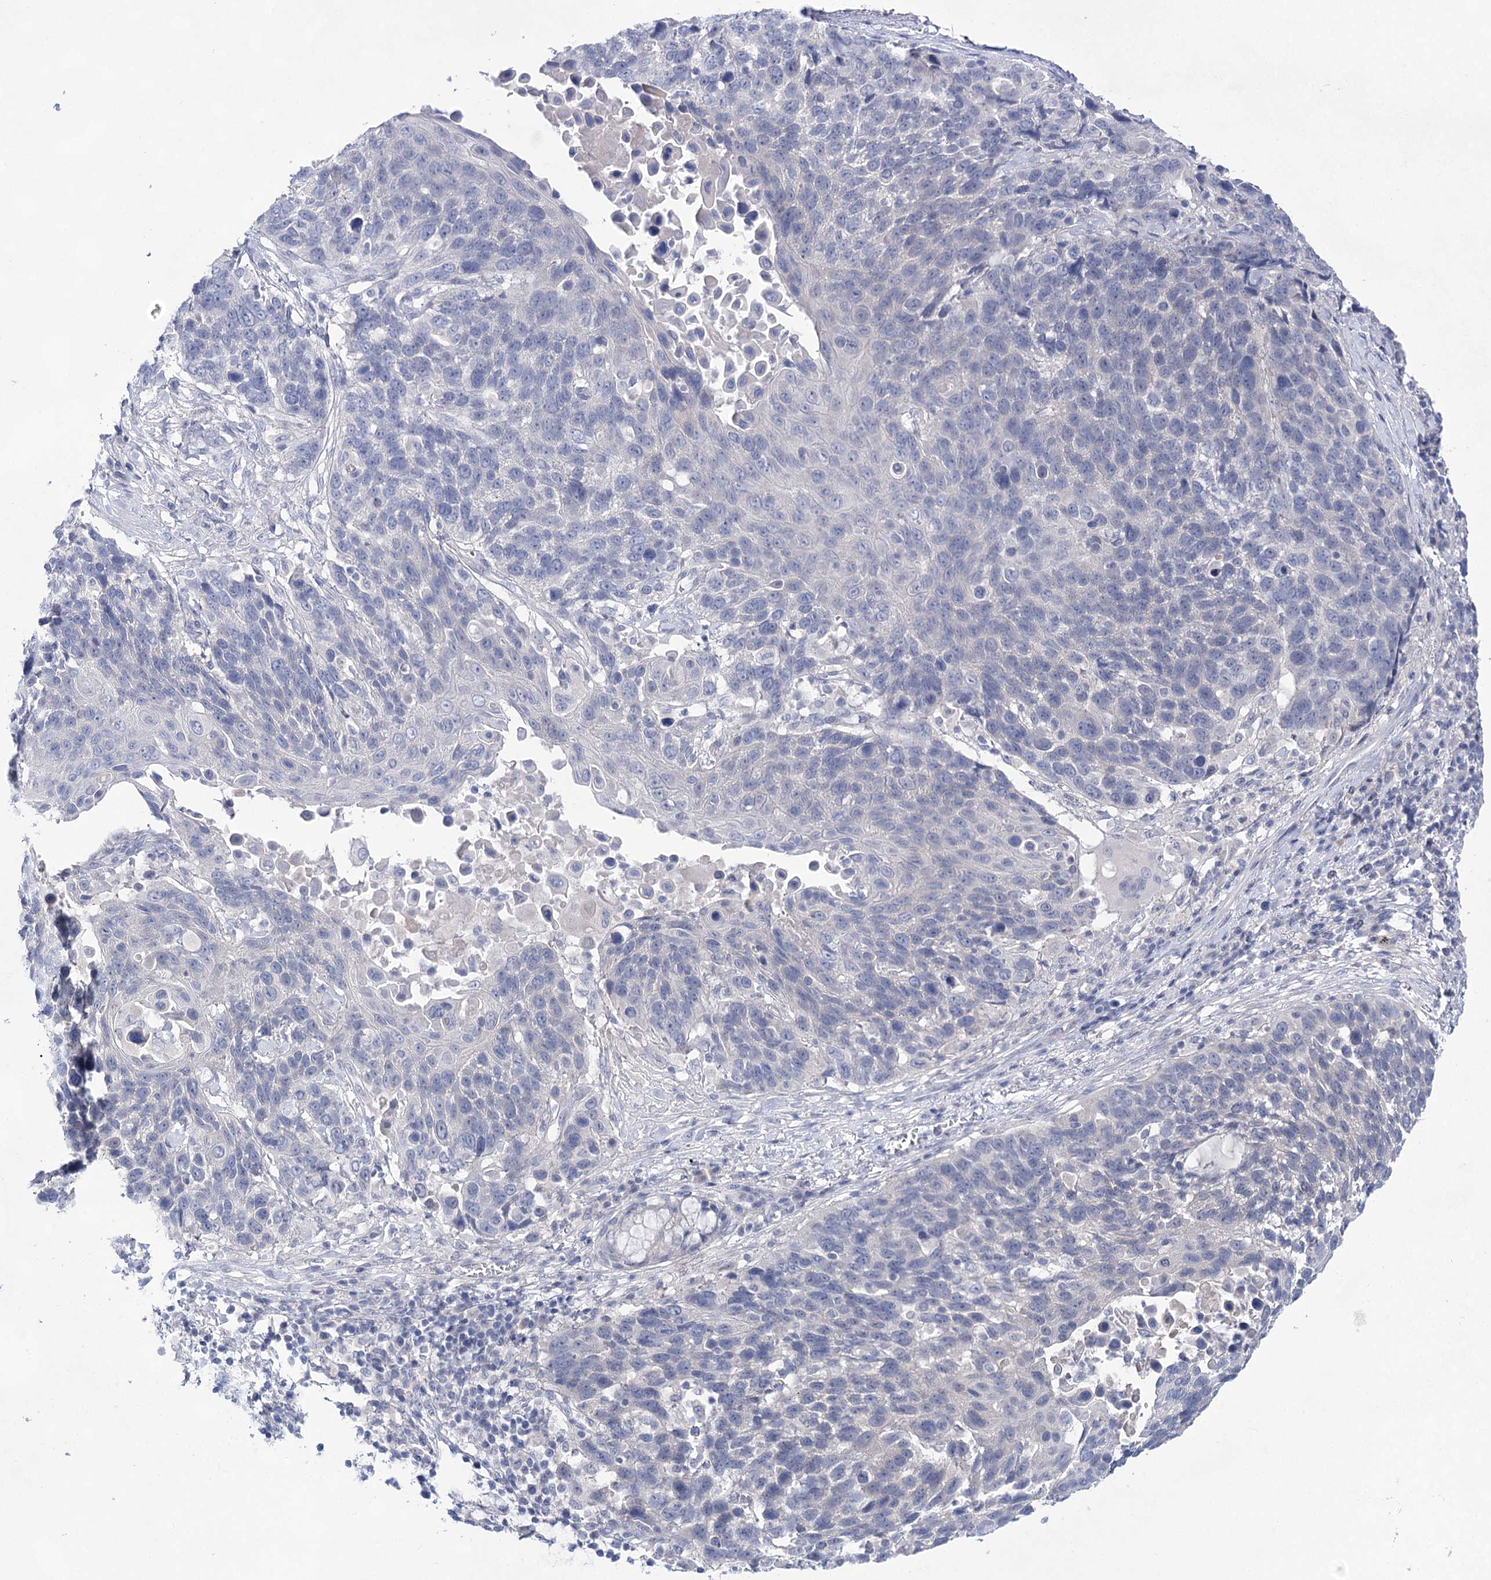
{"staining": {"intensity": "negative", "quantity": "none", "location": "none"}, "tissue": "lung cancer", "cell_type": "Tumor cells", "image_type": "cancer", "snomed": [{"axis": "morphology", "description": "Squamous cell carcinoma, NOS"}, {"axis": "topography", "description": "Lung"}], "caption": "DAB immunohistochemical staining of human lung cancer (squamous cell carcinoma) demonstrates no significant staining in tumor cells.", "gene": "LALBA", "patient": {"sex": "male", "age": 66}}